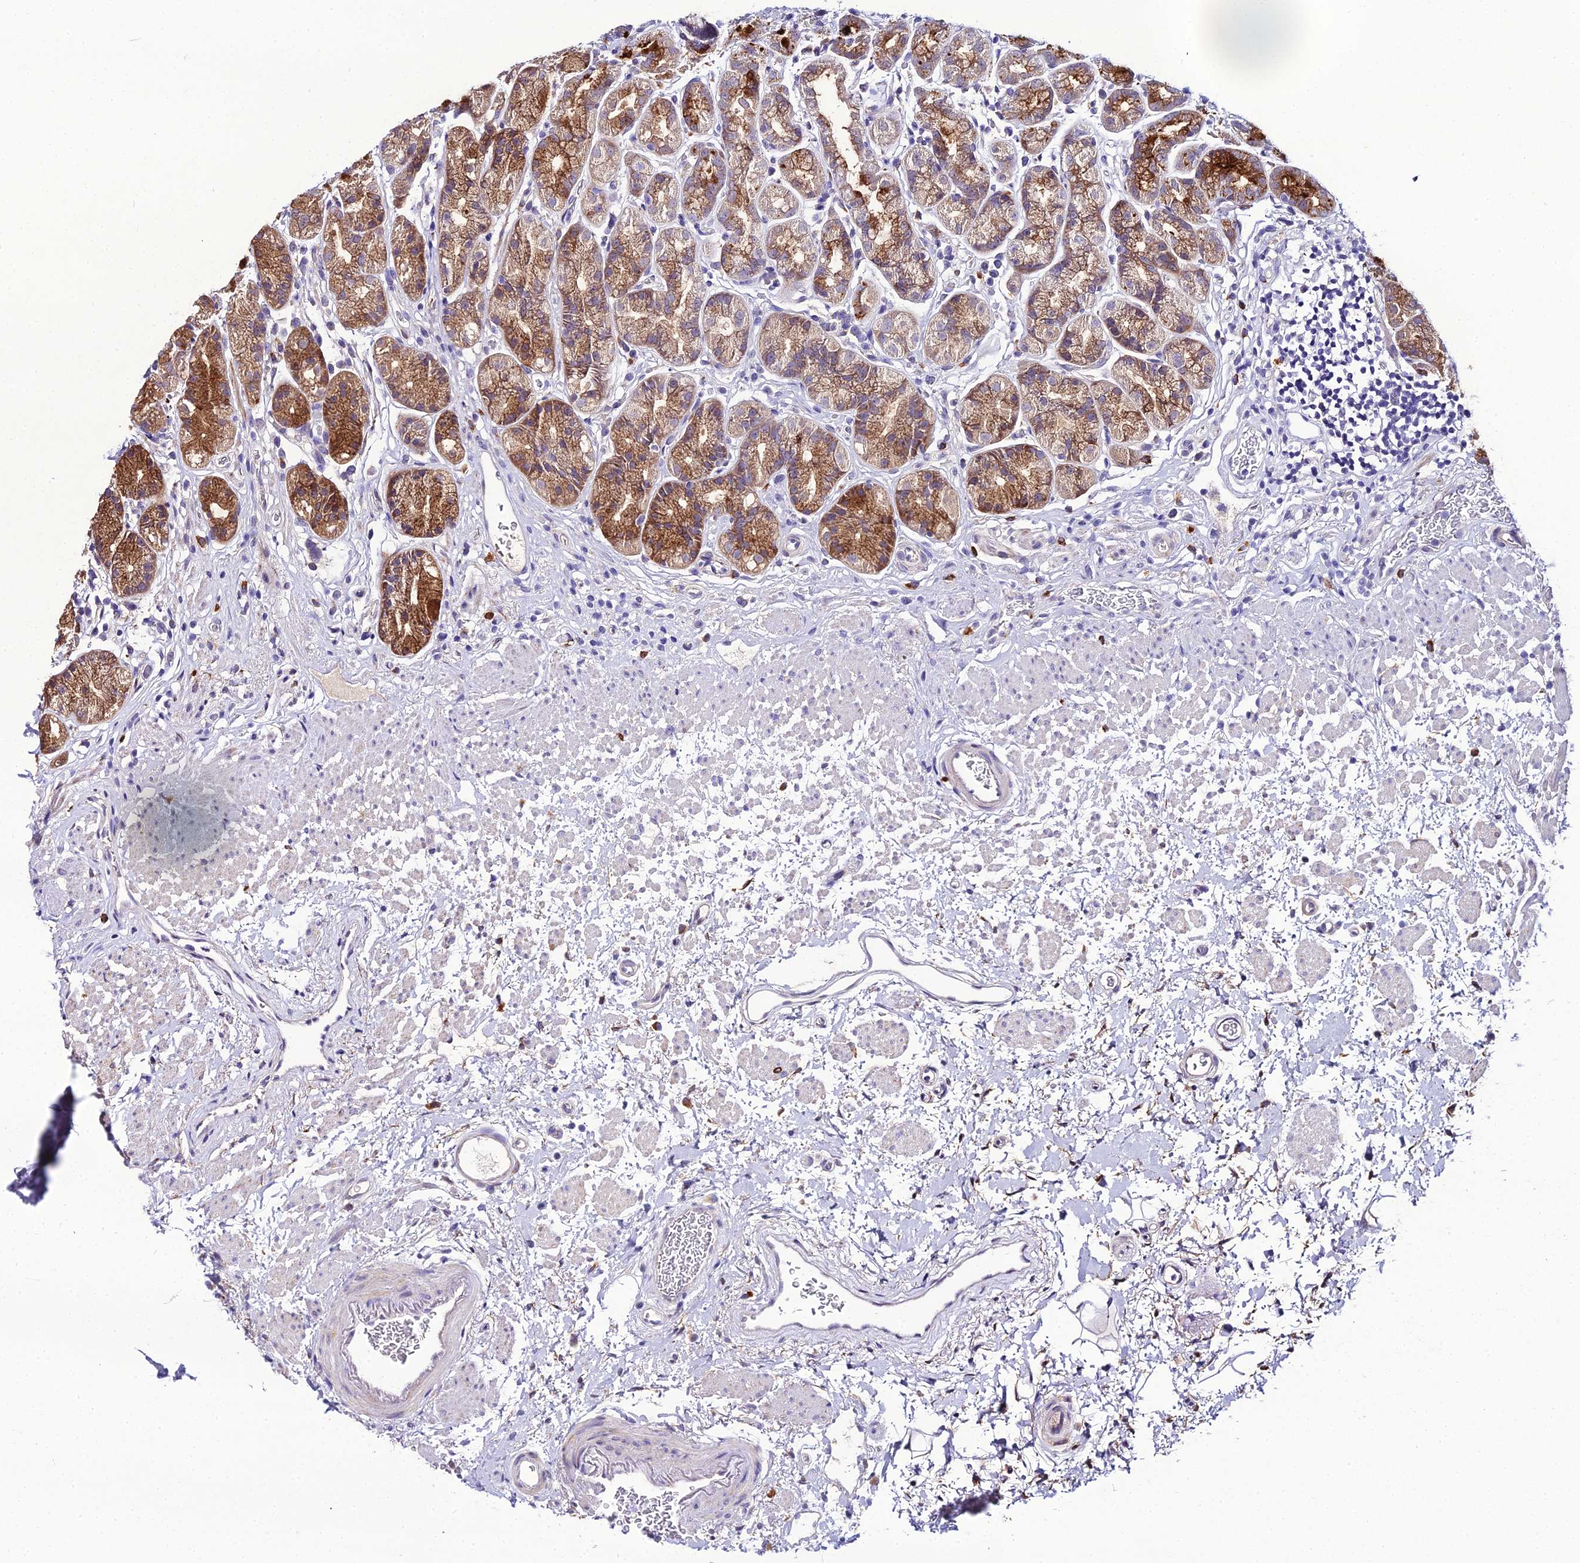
{"staining": {"intensity": "strong", "quantity": "25%-75%", "location": "cytoplasmic/membranous"}, "tissue": "stomach", "cell_type": "Glandular cells", "image_type": "normal", "snomed": [{"axis": "morphology", "description": "Normal tissue, NOS"}, {"axis": "topography", "description": "Stomach"}], "caption": "Glandular cells reveal strong cytoplasmic/membranous expression in about 25%-75% of cells in normal stomach. Nuclei are stained in blue.", "gene": "MB21D2", "patient": {"sex": "male", "age": 63}}